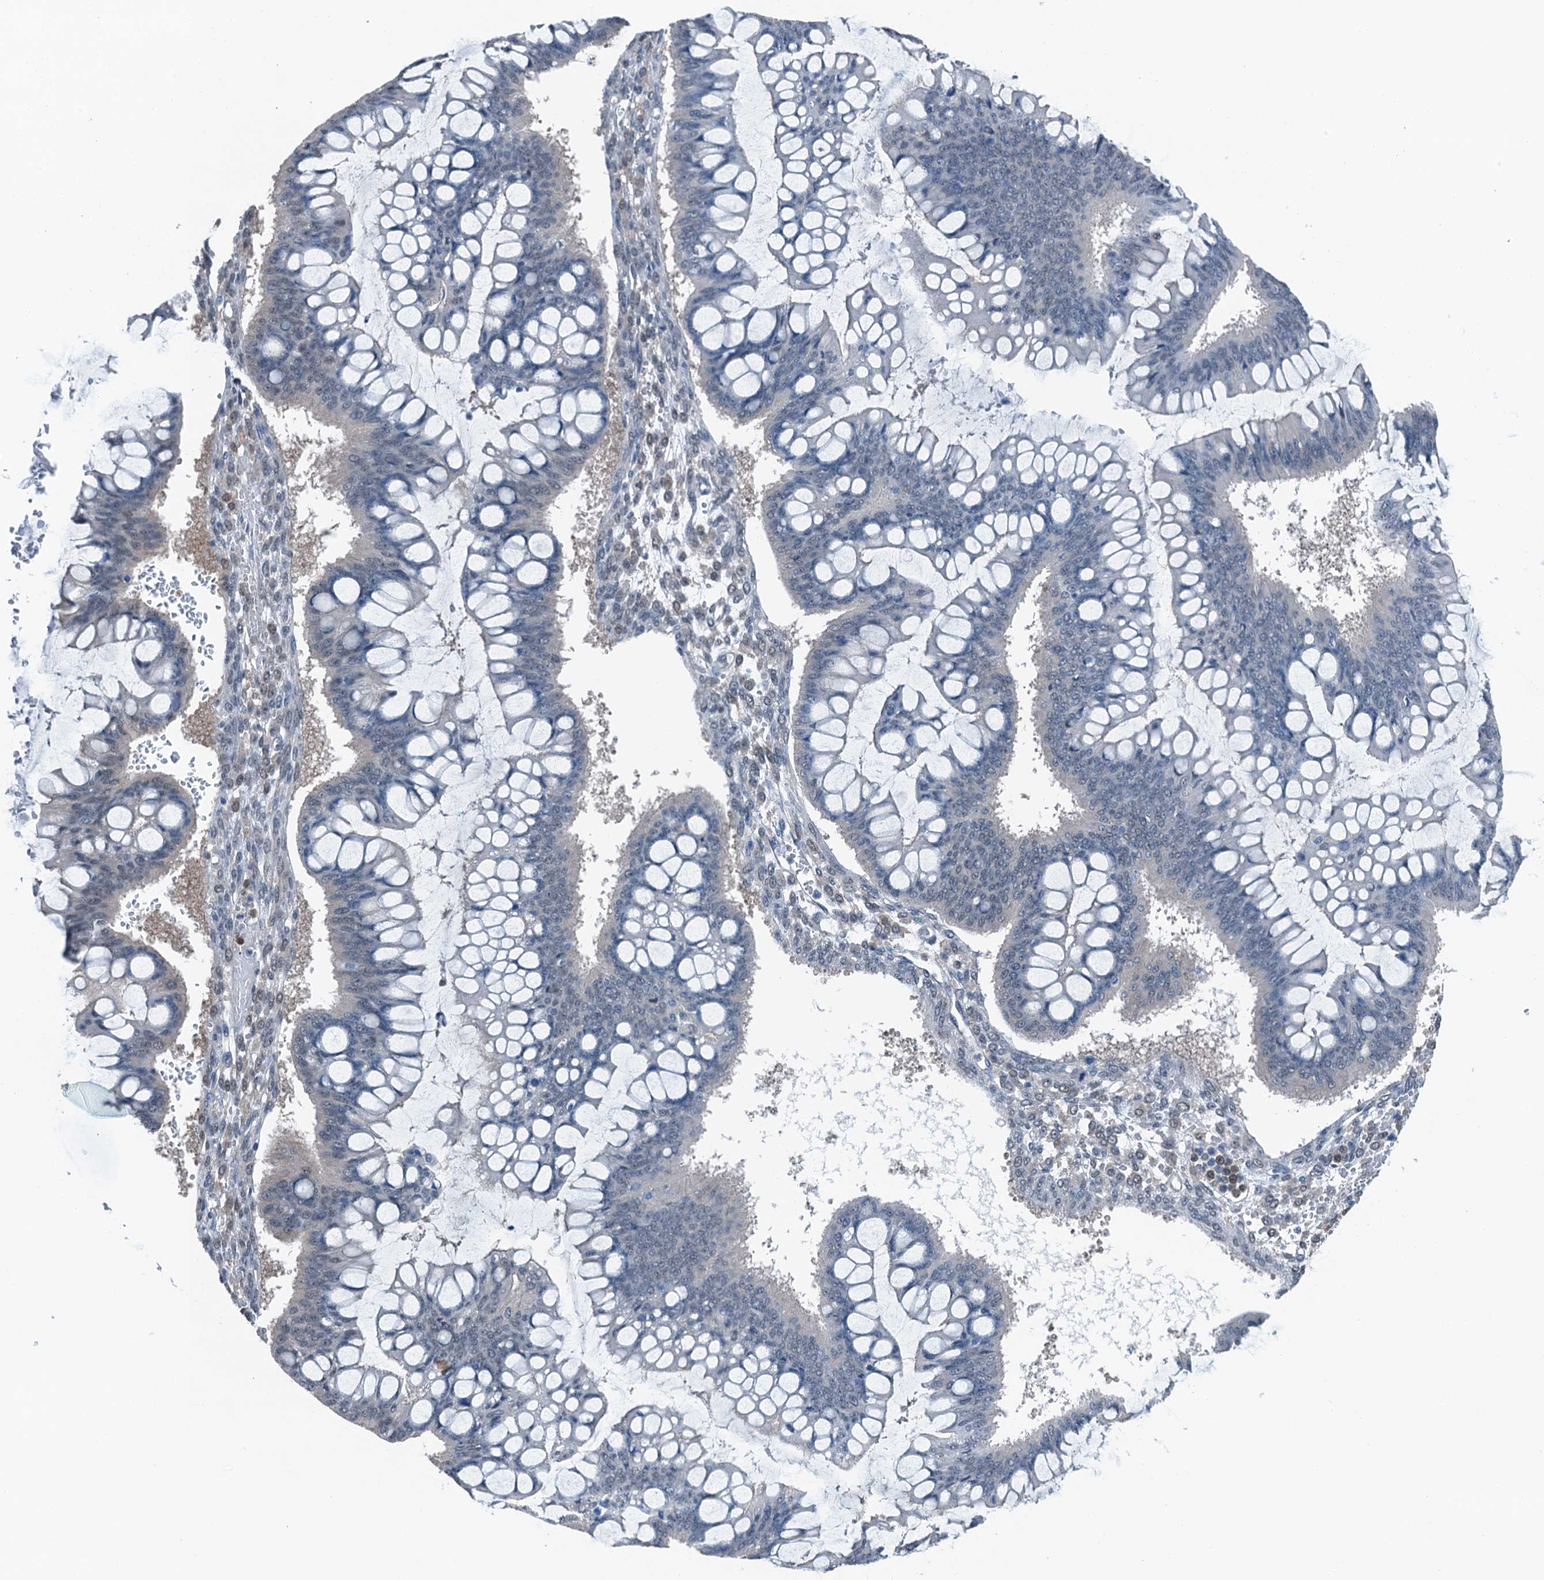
{"staining": {"intensity": "negative", "quantity": "none", "location": "none"}, "tissue": "ovarian cancer", "cell_type": "Tumor cells", "image_type": "cancer", "snomed": [{"axis": "morphology", "description": "Cystadenocarcinoma, mucinous, NOS"}, {"axis": "topography", "description": "Ovary"}], "caption": "High magnification brightfield microscopy of ovarian cancer stained with DAB (brown) and counterstained with hematoxylin (blue): tumor cells show no significant positivity.", "gene": "RNH1", "patient": {"sex": "female", "age": 73}}